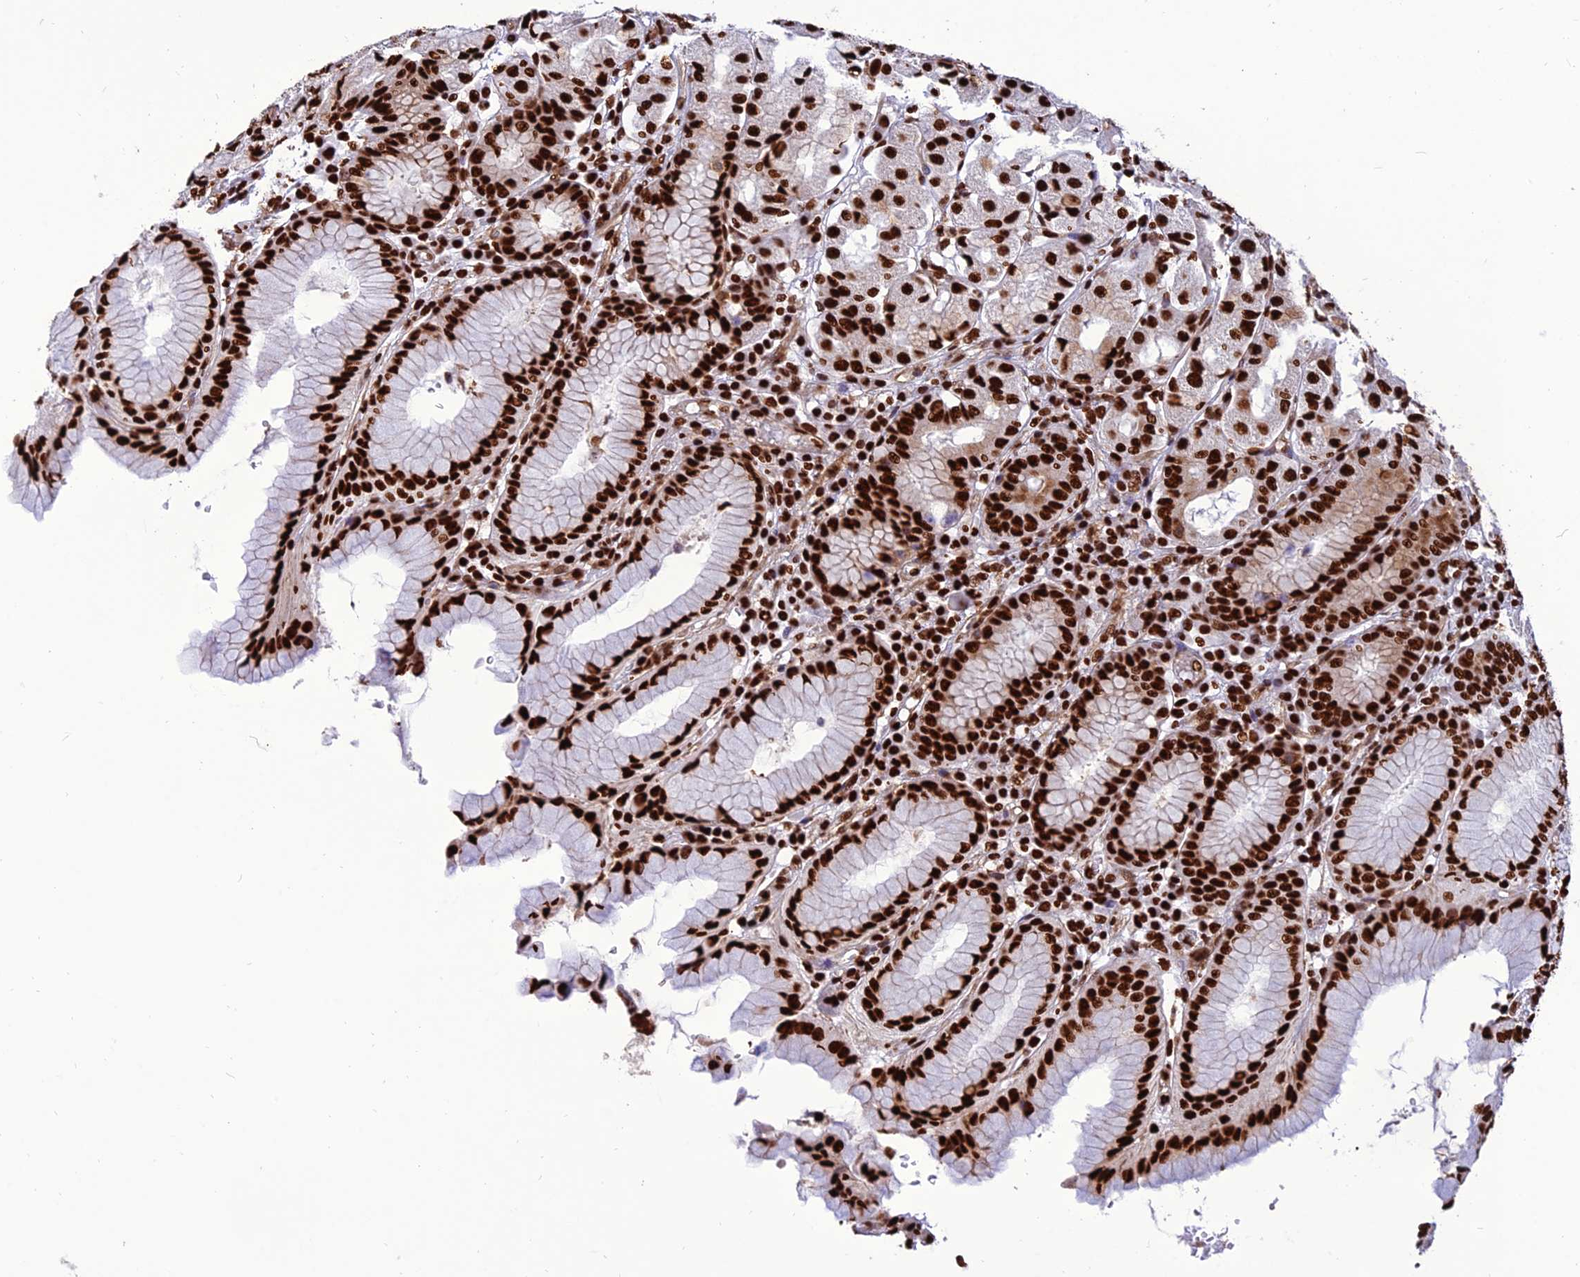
{"staining": {"intensity": "strong", "quantity": ">75%", "location": "nuclear"}, "tissue": "stomach", "cell_type": "Glandular cells", "image_type": "normal", "snomed": [{"axis": "morphology", "description": "Normal tissue, NOS"}, {"axis": "topography", "description": "Stomach"}, {"axis": "topography", "description": "Stomach, lower"}], "caption": "Stomach stained with IHC demonstrates strong nuclear staining in approximately >75% of glandular cells.", "gene": "INO80E", "patient": {"sex": "female", "age": 56}}